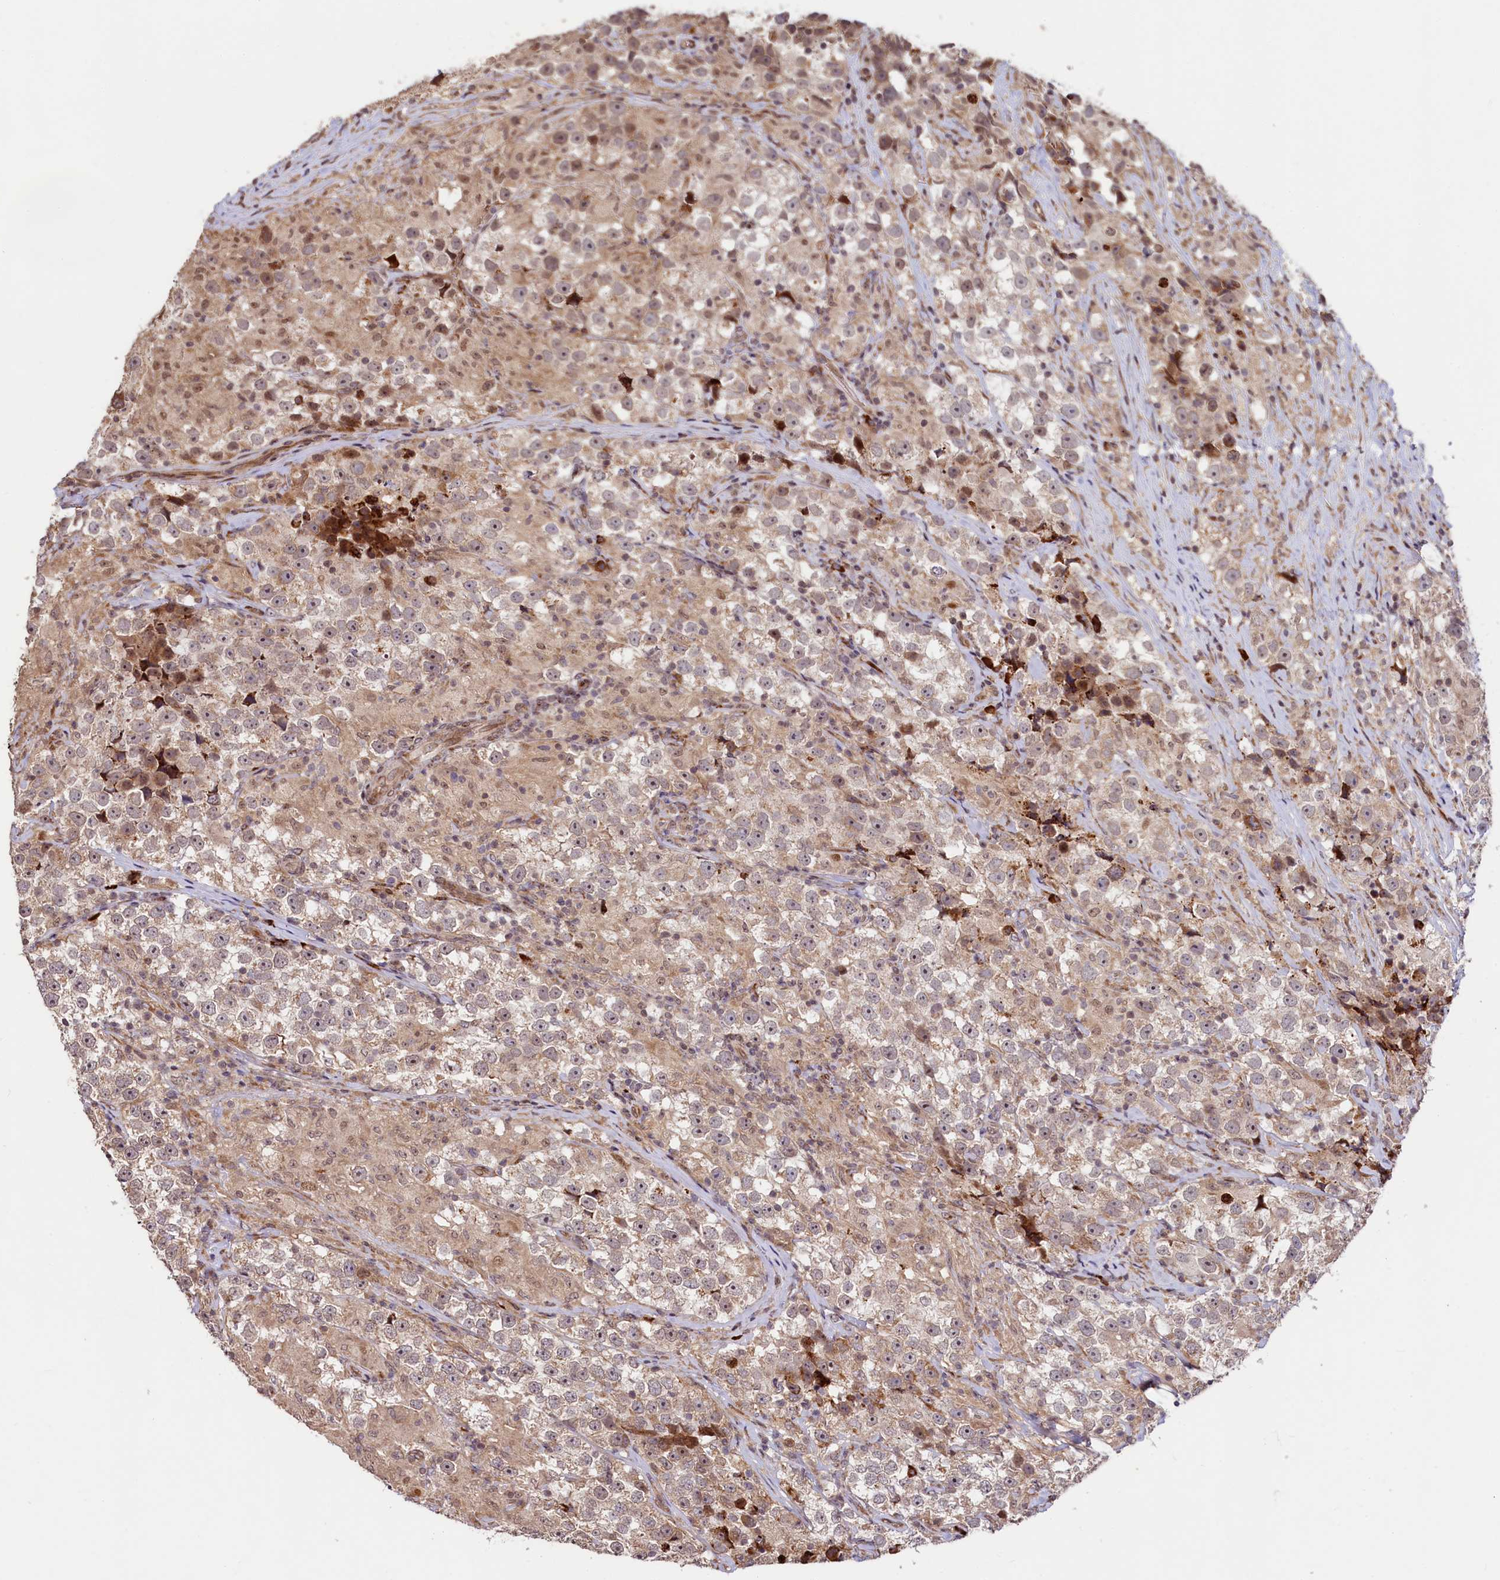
{"staining": {"intensity": "moderate", "quantity": ">75%", "location": "cytoplasmic/membranous,nuclear"}, "tissue": "testis cancer", "cell_type": "Tumor cells", "image_type": "cancer", "snomed": [{"axis": "morphology", "description": "Seminoma, NOS"}, {"axis": "topography", "description": "Testis"}], "caption": "Immunohistochemistry (IHC) image of human seminoma (testis) stained for a protein (brown), which displays medium levels of moderate cytoplasmic/membranous and nuclear expression in approximately >75% of tumor cells.", "gene": "C5orf15", "patient": {"sex": "male", "age": 46}}